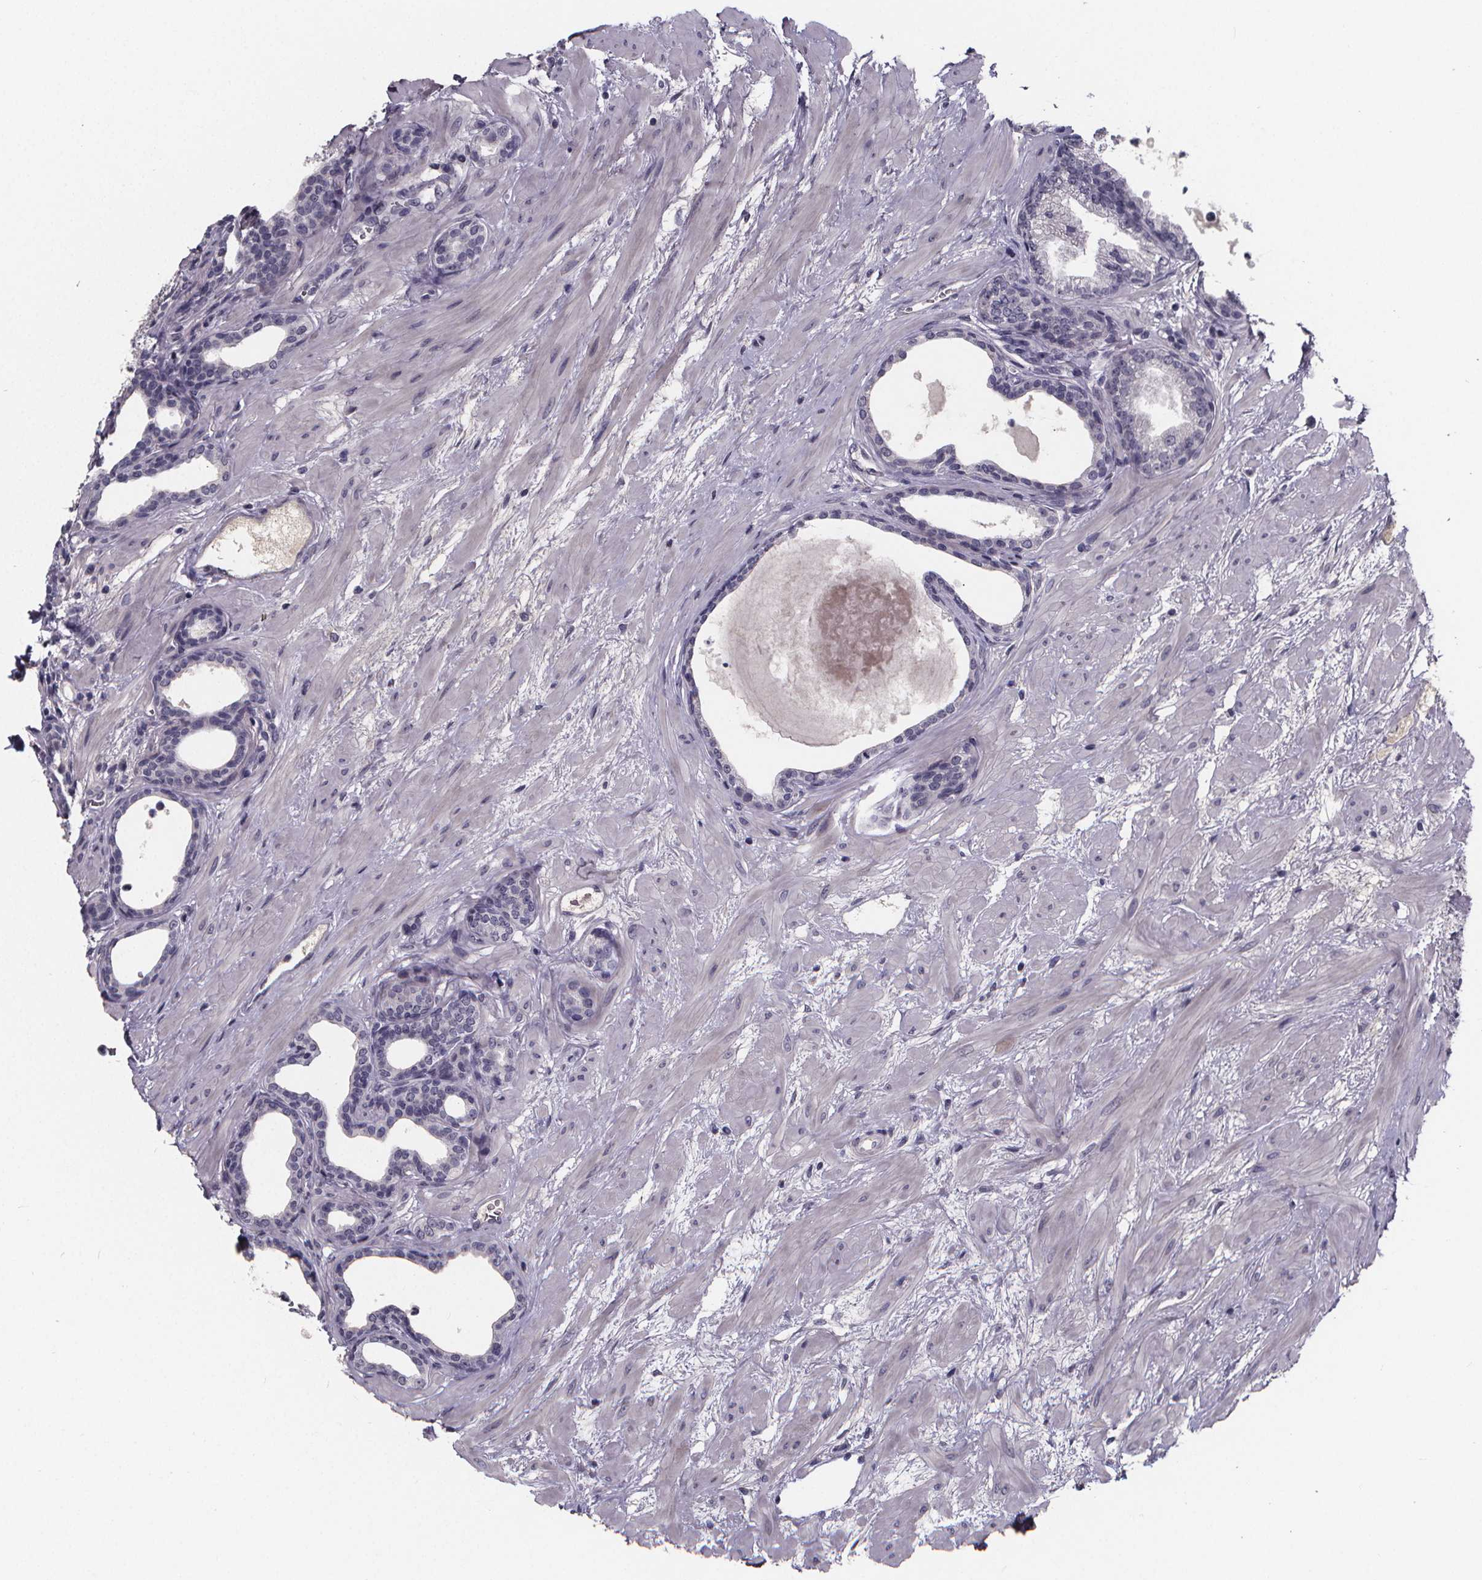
{"staining": {"intensity": "negative", "quantity": "none", "location": "none"}, "tissue": "prostate", "cell_type": "Glandular cells", "image_type": "normal", "snomed": [{"axis": "morphology", "description": "Normal tissue, NOS"}, {"axis": "topography", "description": "Prostate"}], "caption": "Normal prostate was stained to show a protein in brown. There is no significant positivity in glandular cells.", "gene": "AGT", "patient": {"sex": "male", "age": 37}}